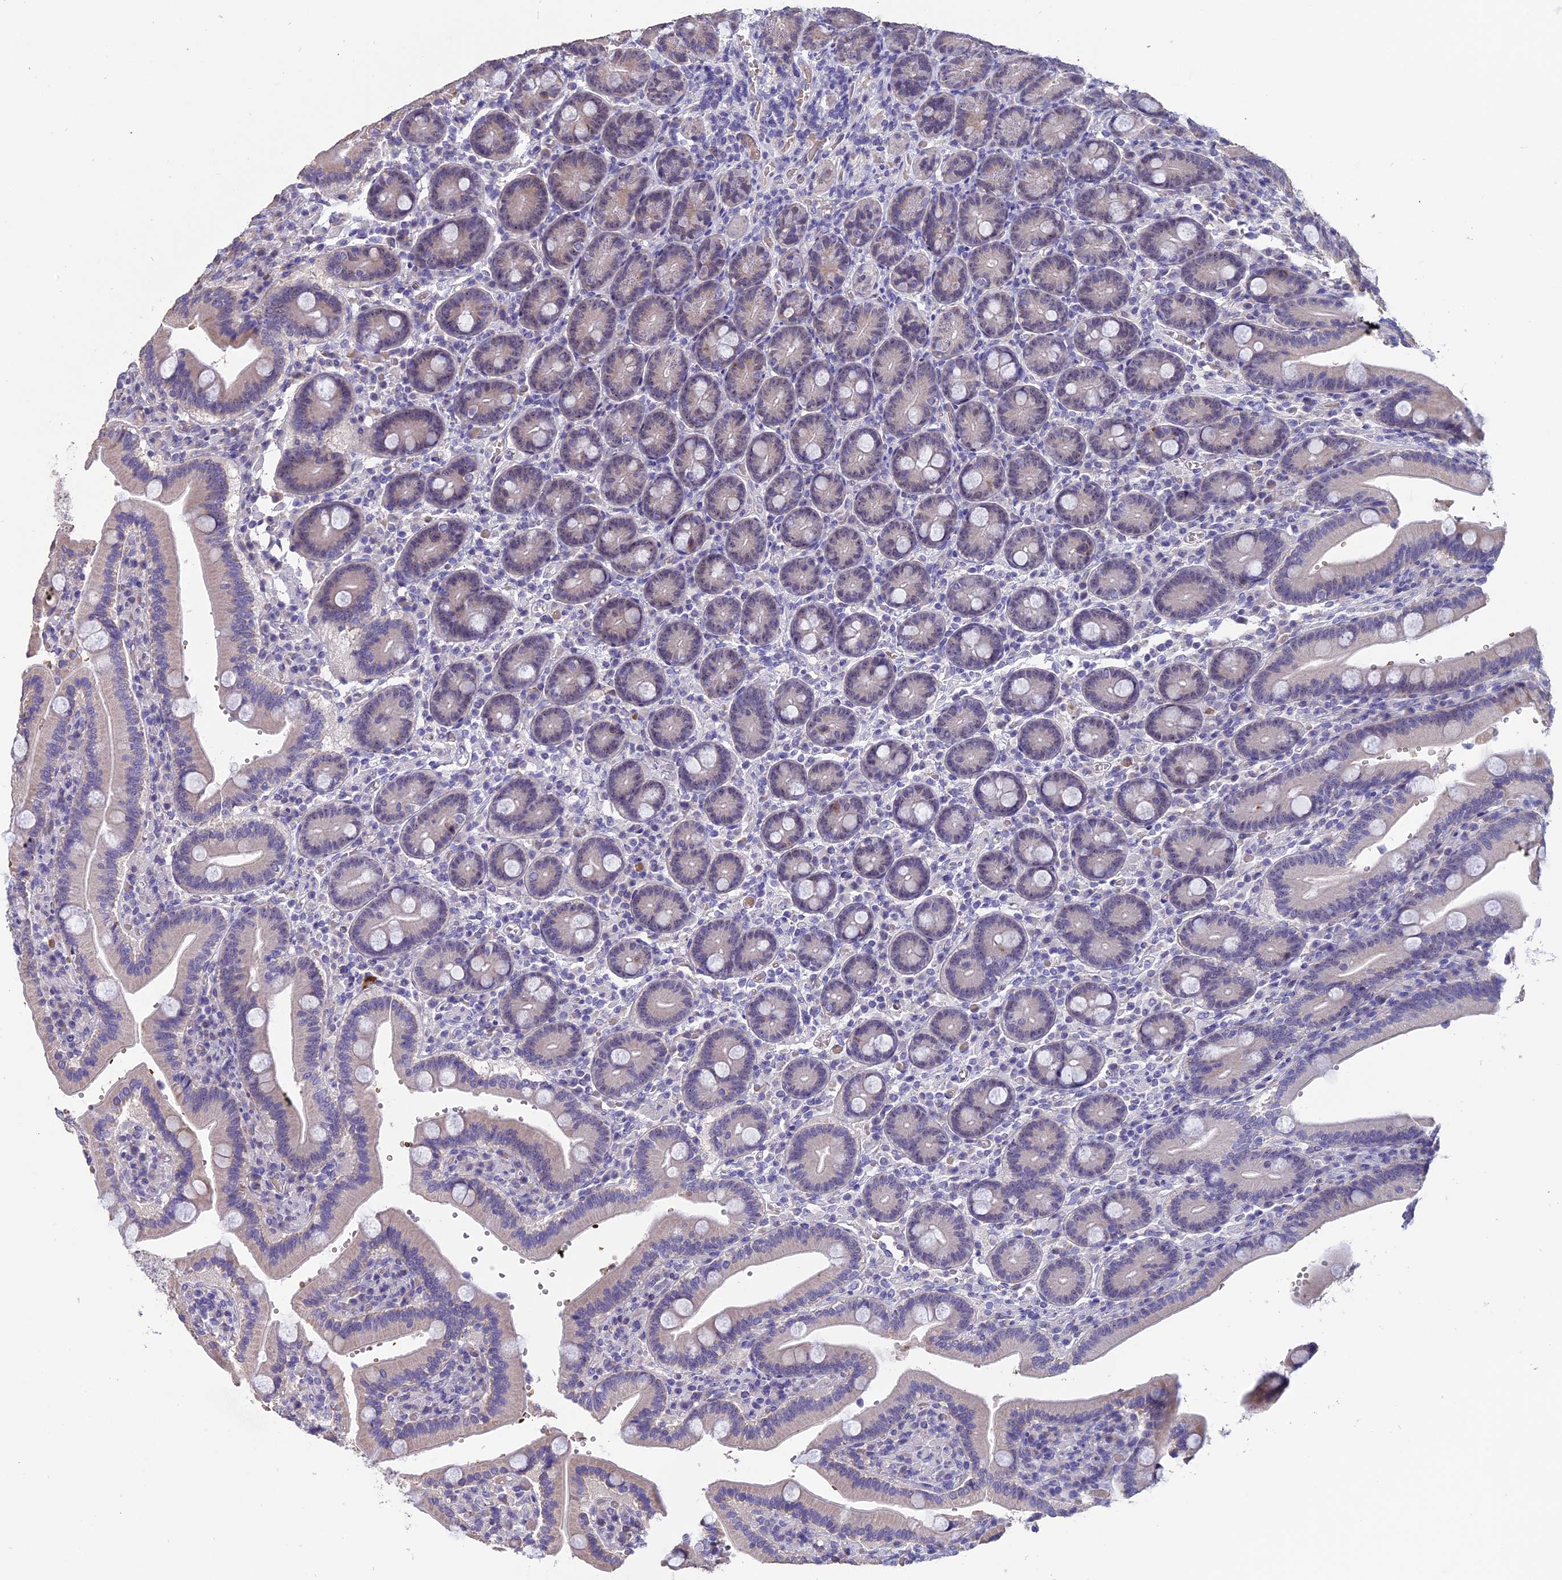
{"staining": {"intensity": "moderate", "quantity": "25%-75%", "location": "cytoplasmic/membranous,nuclear"}, "tissue": "duodenum", "cell_type": "Glandular cells", "image_type": "normal", "snomed": [{"axis": "morphology", "description": "Normal tissue, NOS"}, {"axis": "topography", "description": "Duodenum"}], "caption": "Immunohistochemistry (DAB (3,3'-diaminobenzidine)) staining of unremarkable human duodenum shows moderate cytoplasmic/membranous,nuclear protein staining in approximately 25%-75% of glandular cells. The protein is shown in brown color, while the nuclei are stained blue.", "gene": "KNOP1", "patient": {"sex": "female", "age": 62}}